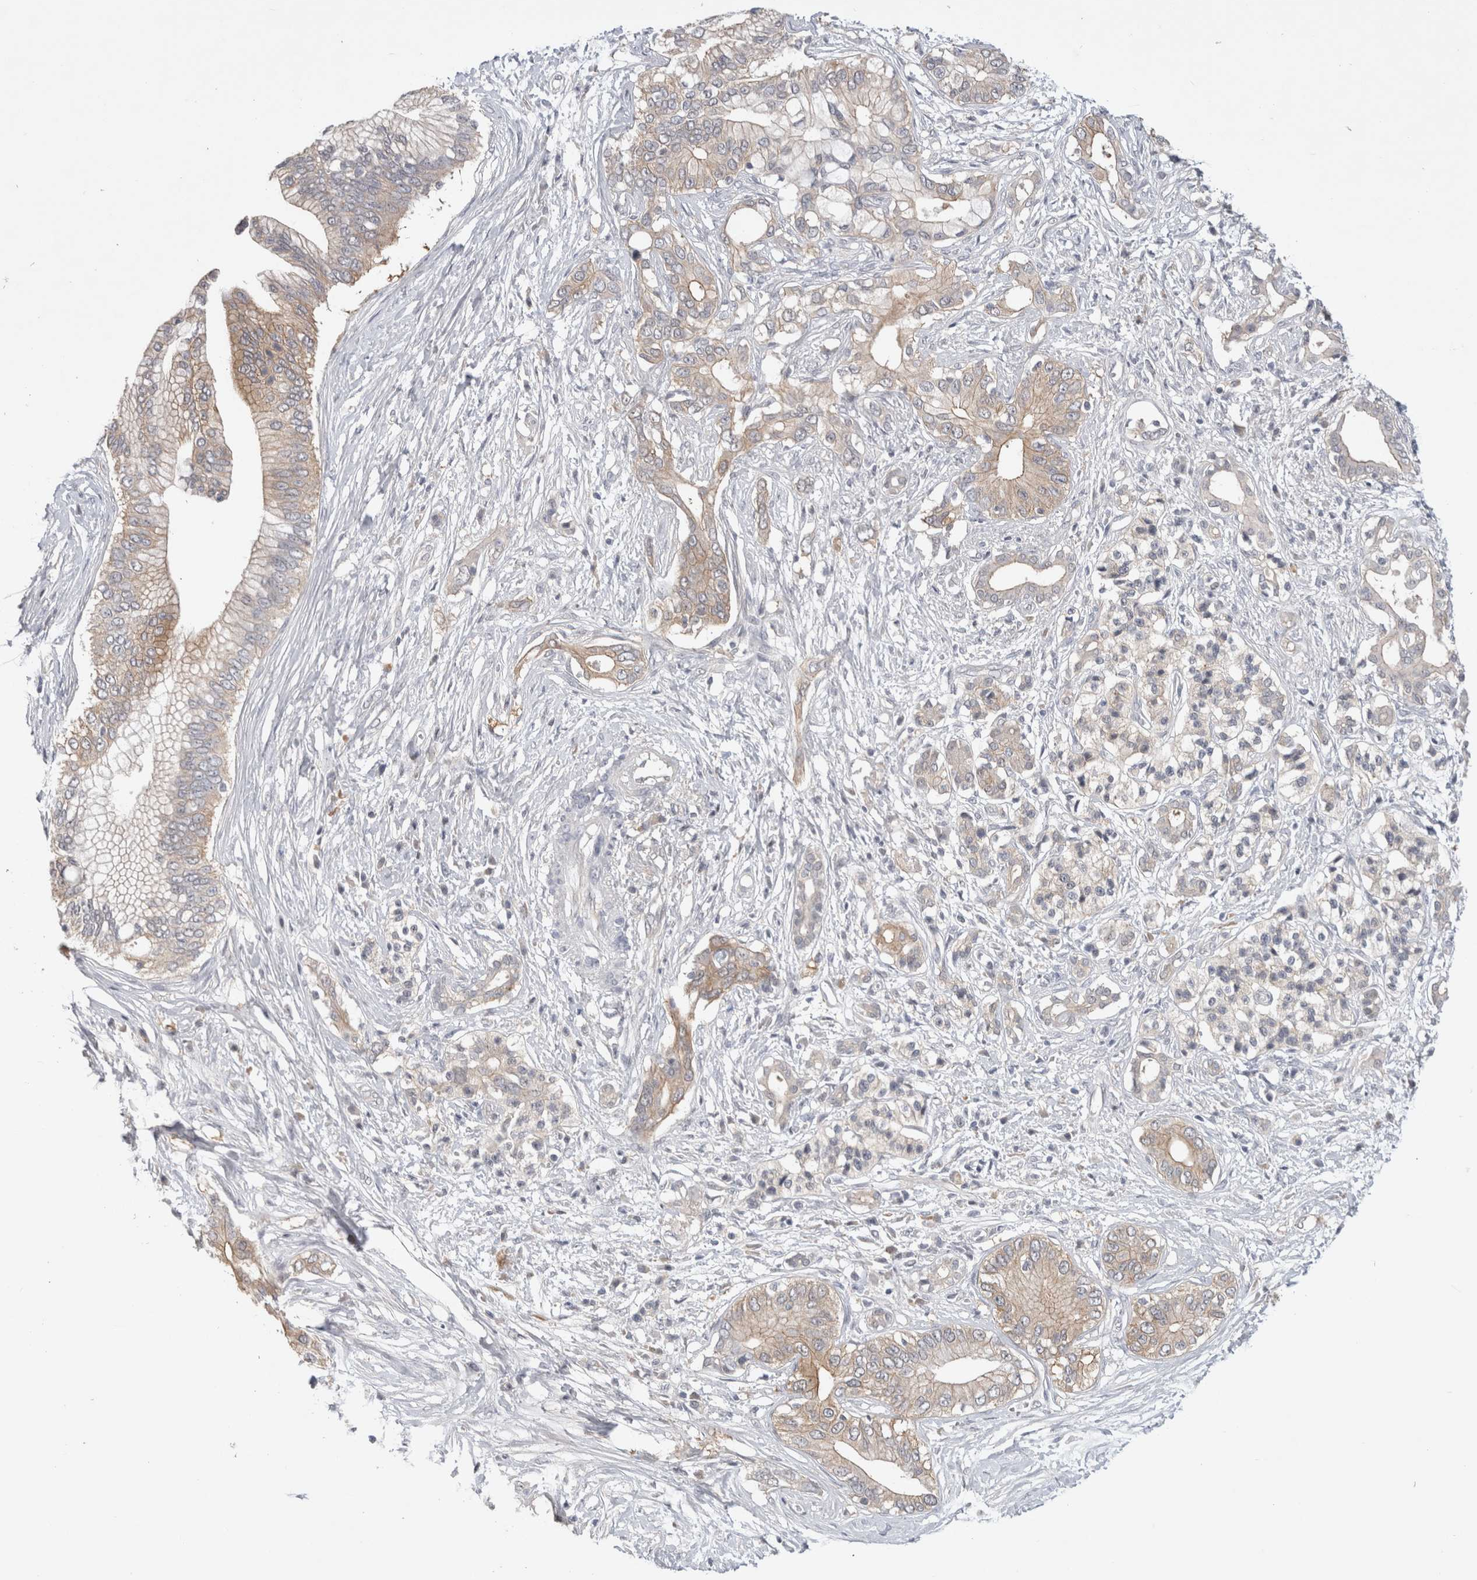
{"staining": {"intensity": "weak", "quantity": ">75%", "location": "cytoplasmic/membranous"}, "tissue": "pancreatic cancer", "cell_type": "Tumor cells", "image_type": "cancer", "snomed": [{"axis": "morphology", "description": "Normal tissue, NOS"}, {"axis": "morphology", "description": "Adenocarcinoma, NOS"}, {"axis": "topography", "description": "Pancreas"}, {"axis": "topography", "description": "Peripheral nerve tissue"}], "caption": "Immunohistochemical staining of pancreatic cancer shows low levels of weak cytoplasmic/membranous staining in approximately >75% of tumor cells. Nuclei are stained in blue.", "gene": "CERS3", "patient": {"sex": "male", "age": 59}}